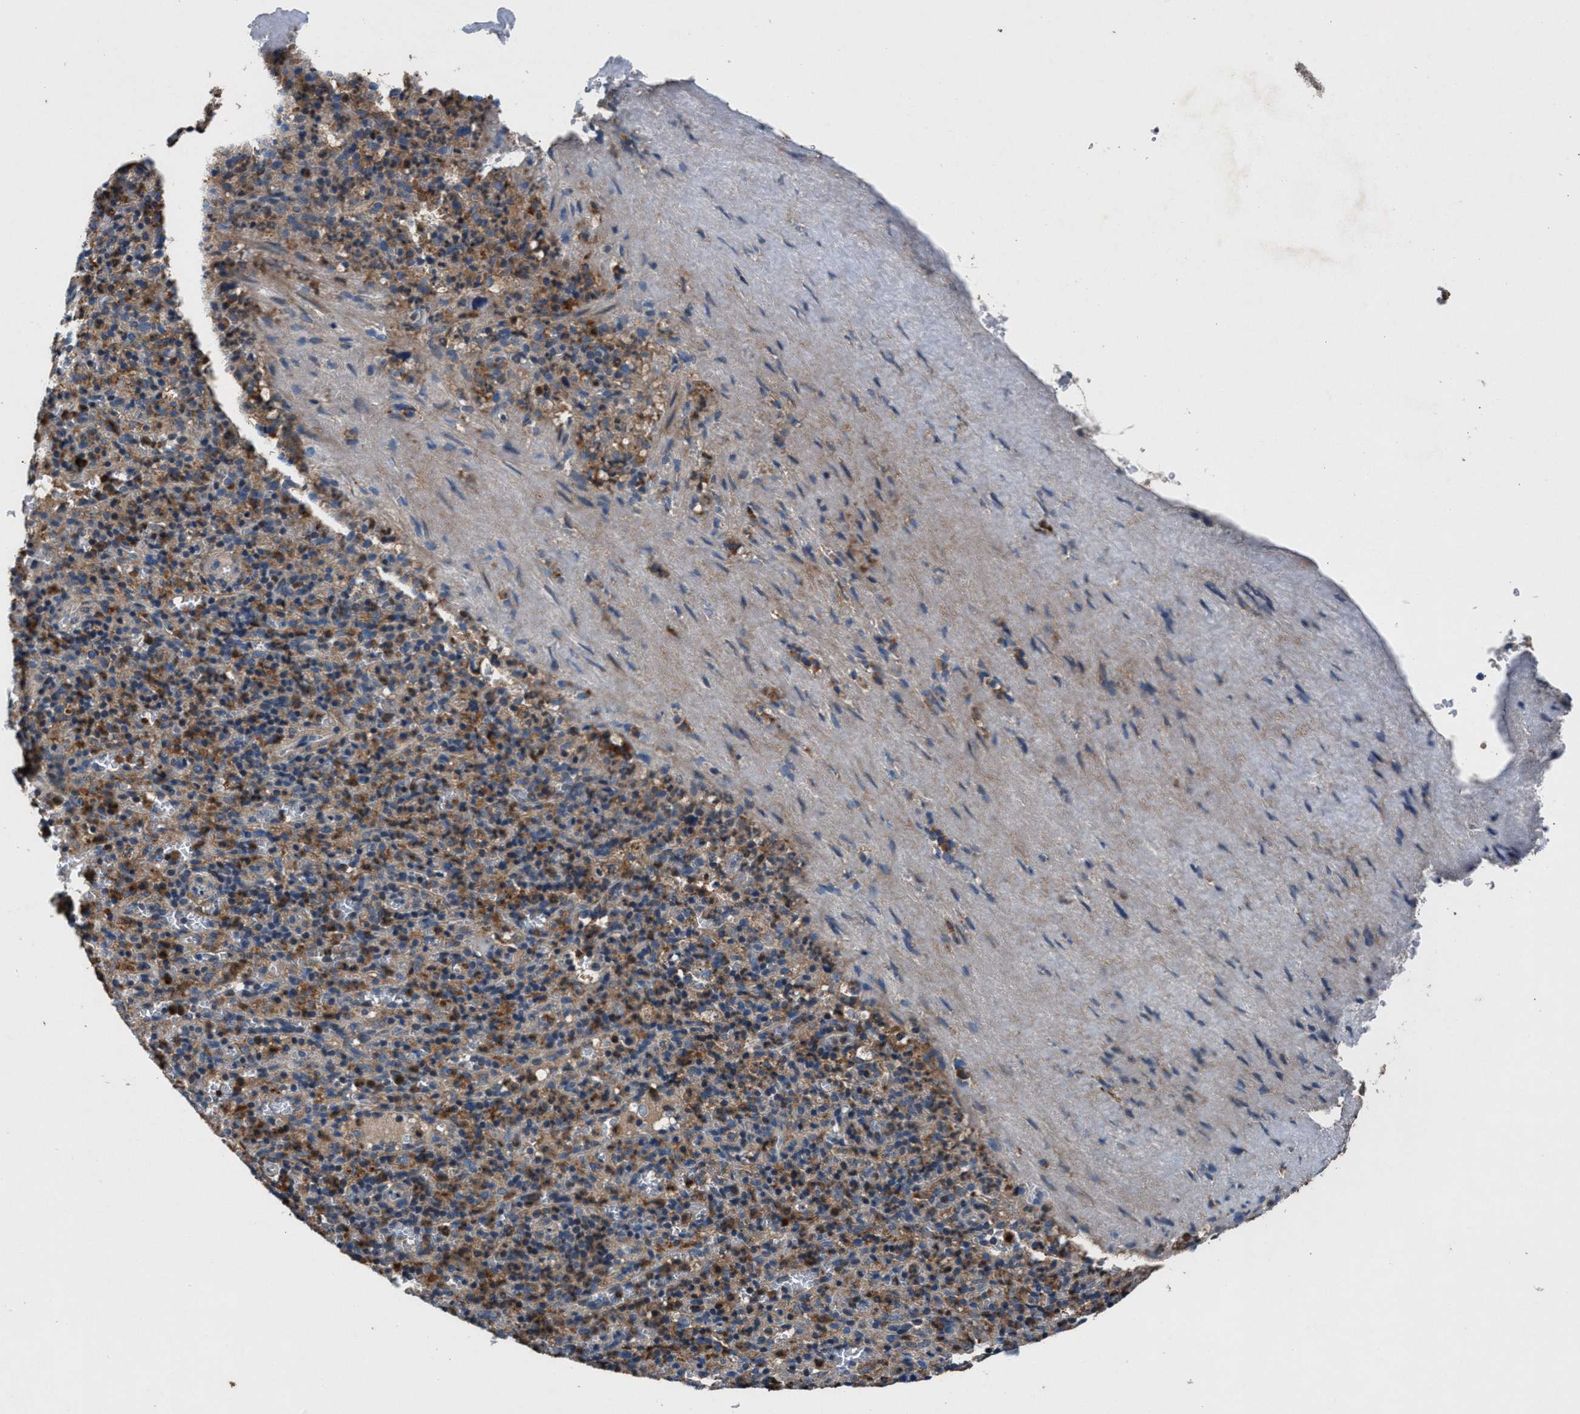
{"staining": {"intensity": "moderate", "quantity": "25%-75%", "location": "cytoplasmic/membranous"}, "tissue": "spleen", "cell_type": "Cells in red pulp", "image_type": "normal", "snomed": [{"axis": "morphology", "description": "Normal tissue, NOS"}, {"axis": "topography", "description": "Spleen"}], "caption": "IHC photomicrograph of benign spleen: spleen stained using immunohistochemistry exhibits medium levels of moderate protein expression localized specifically in the cytoplasmic/membranous of cells in red pulp, appearing as a cytoplasmic/membranous brown color.", "gene": "FAM221A", "patient": {"sex": "female", "age": 74}}